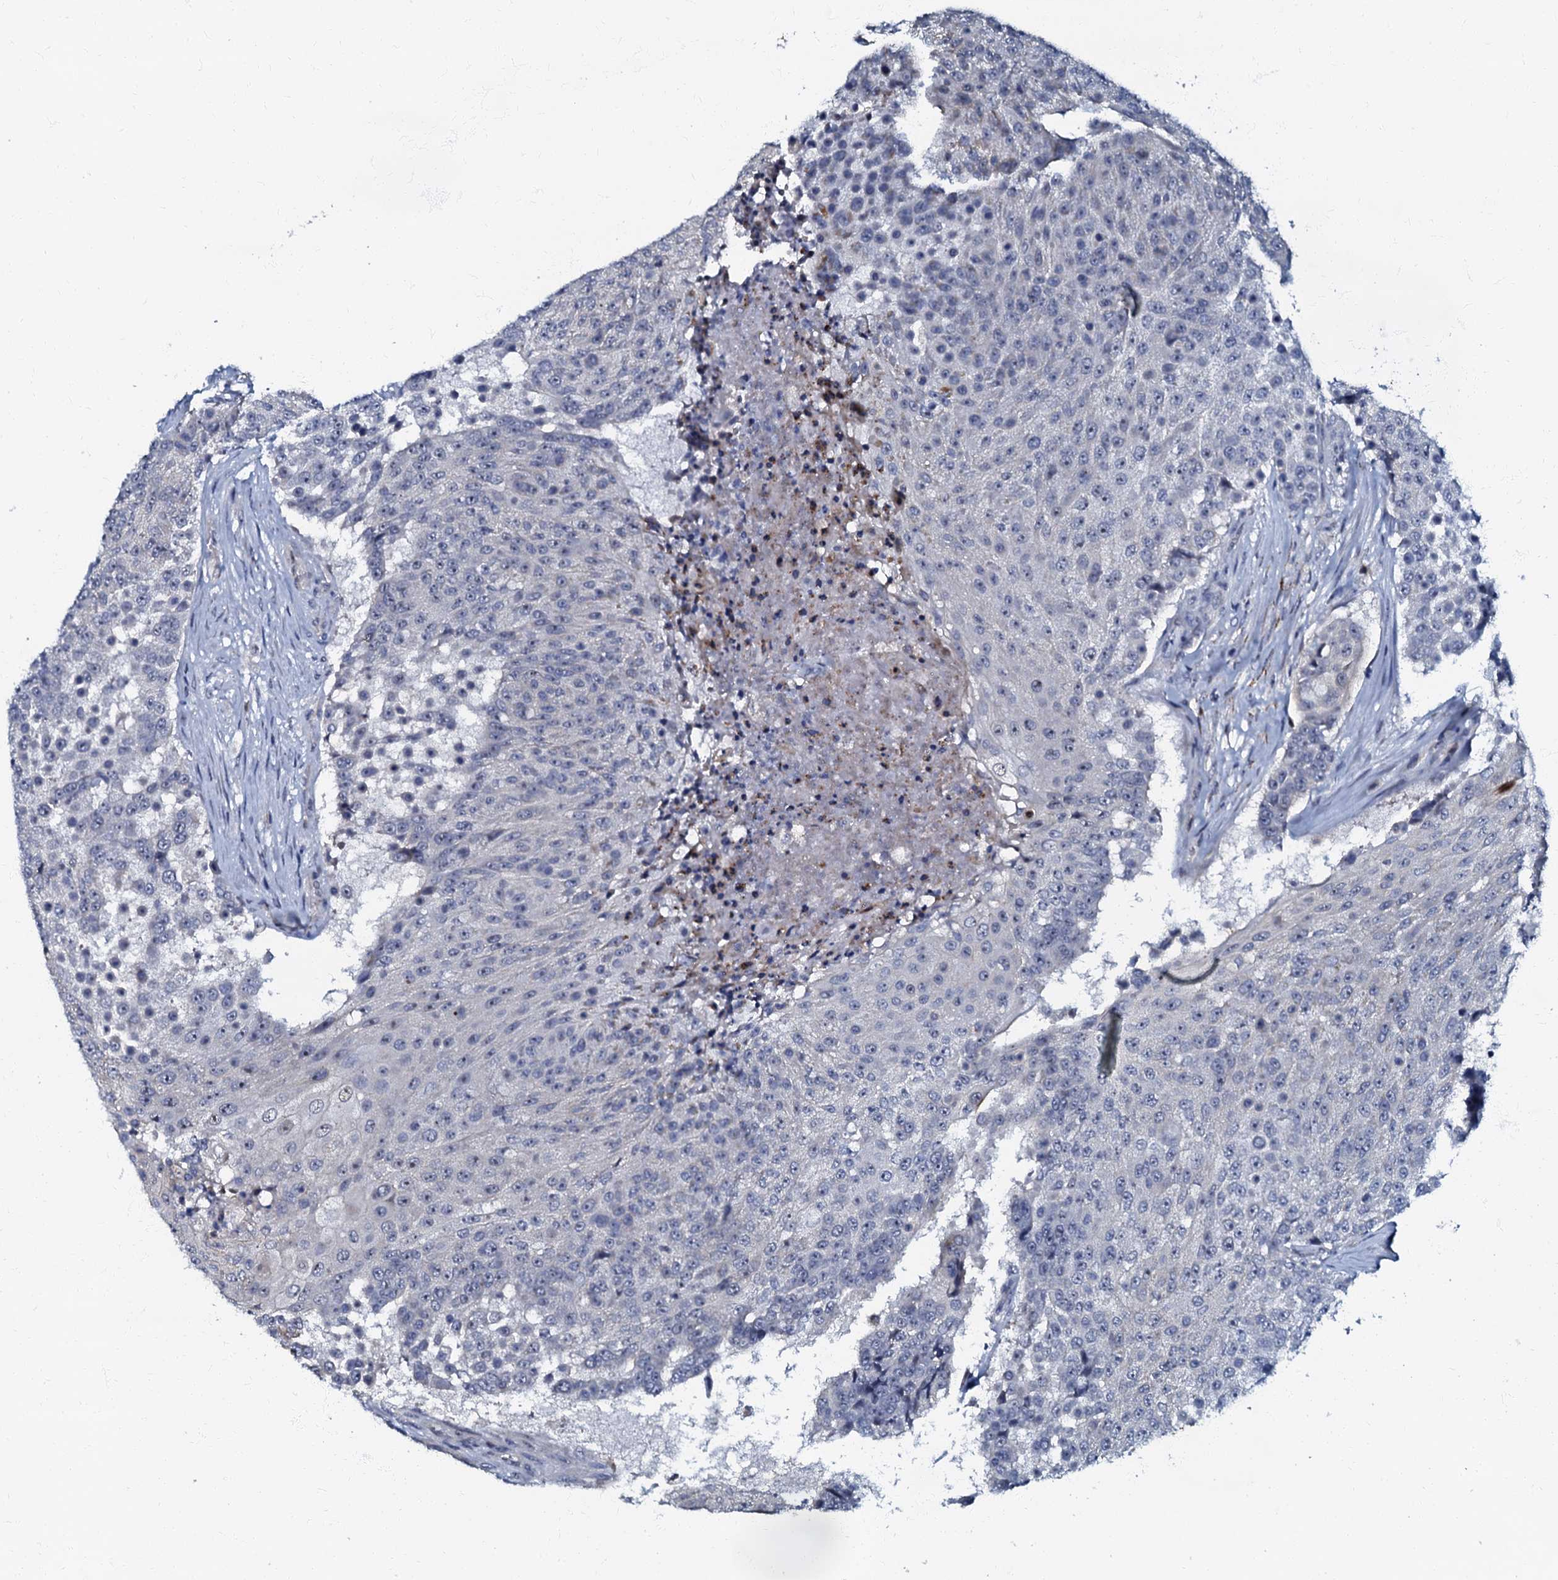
{"staining": {"intensity": "negative", "quantity": "none", "location": "none"}, "tissue": "urothelial cancer", "cell_type": "Tumor cells", "image_type": "cancer", "snomed": [{"axis": "morphology", "description": "Urothelial carcinoma, High grade"}, {"axis": "topography", "description": "Urinary bladder"}], "caption": "Urothelial carcinoma (high-grade) was stained to show a protein in brown. There is no significant expression in tumor cells.", "gene": "OLAH", "patient": {"sex": "female", "age": 63}}